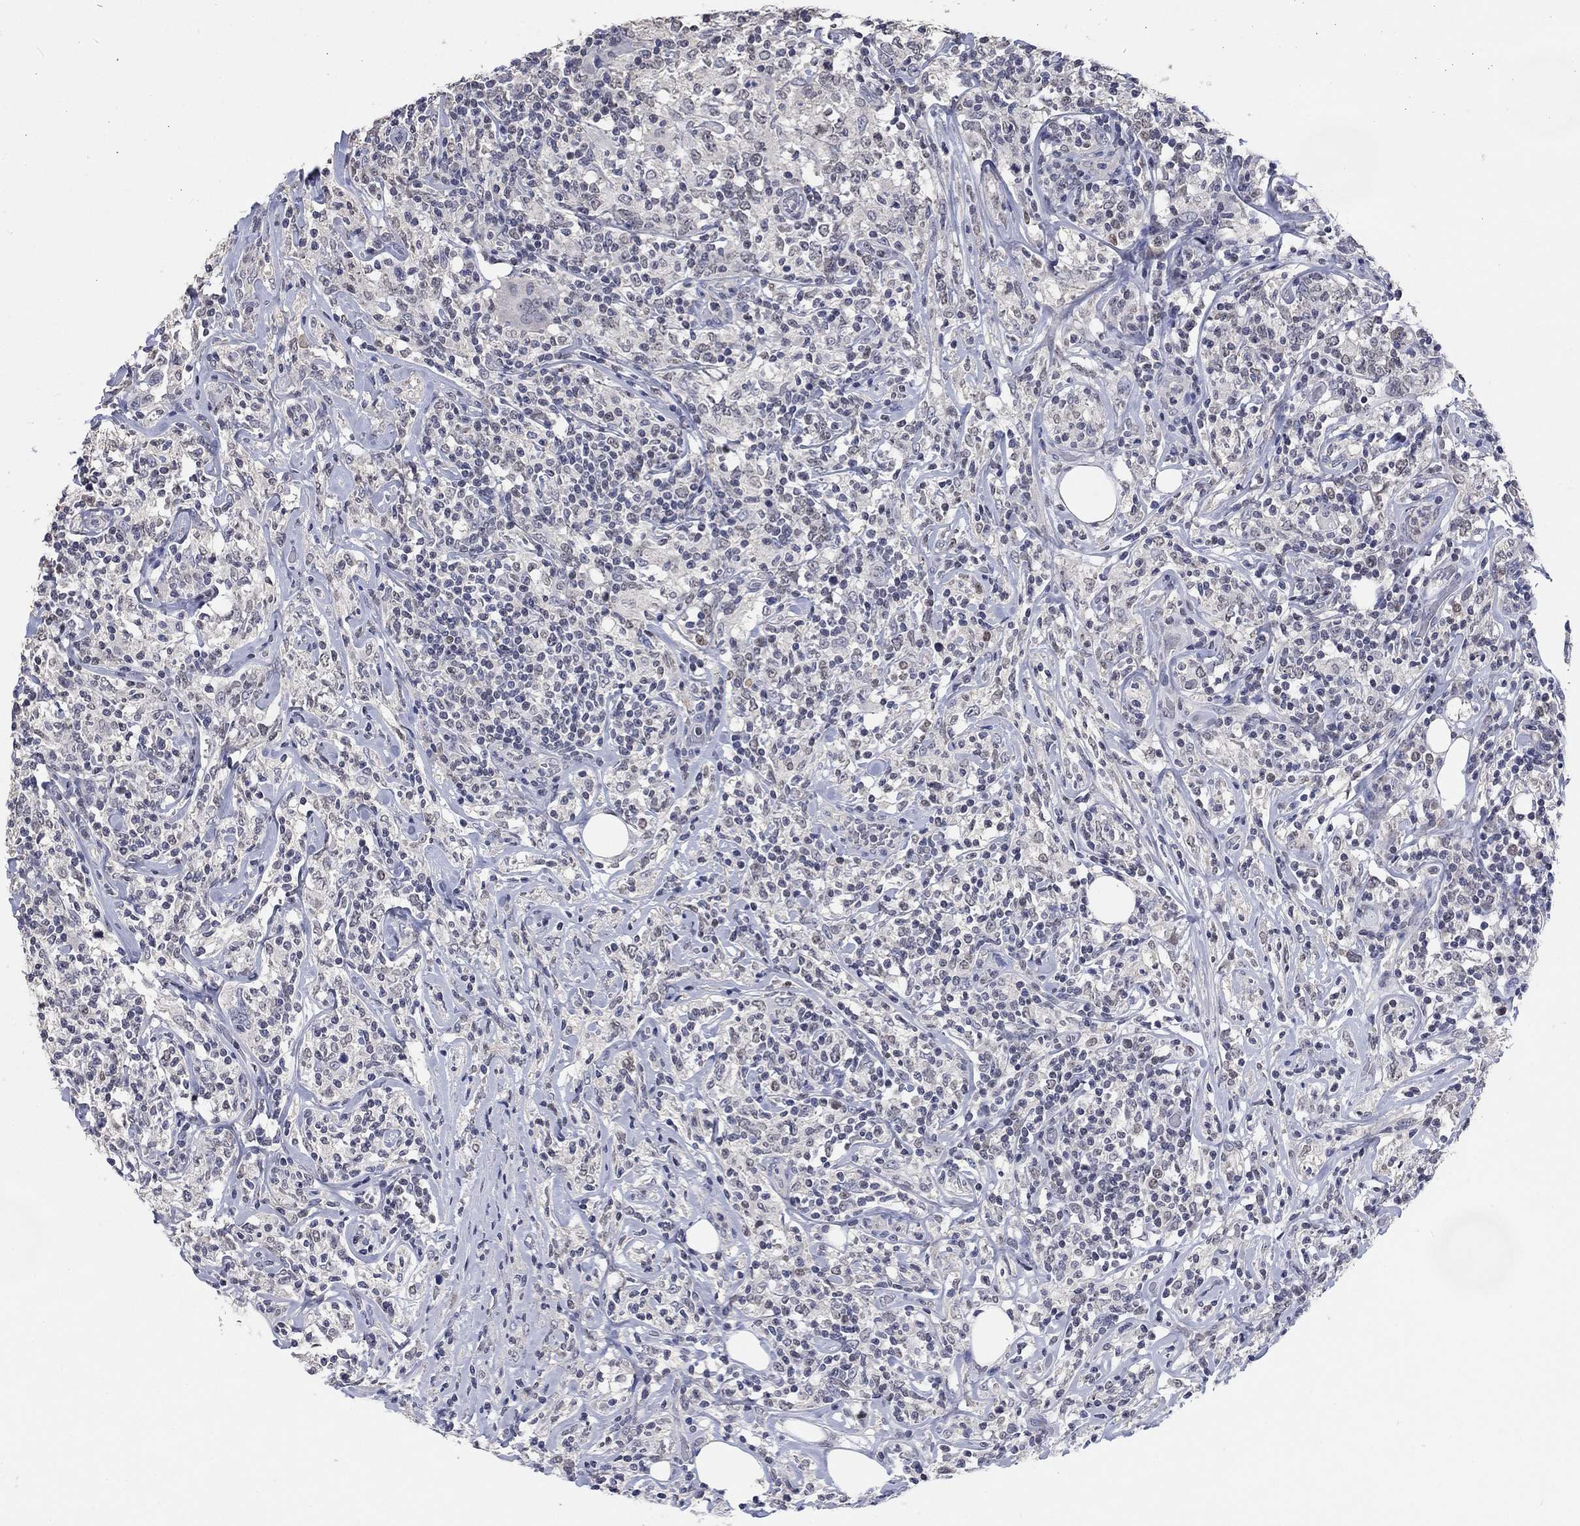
{"staining": {"intensity": "negative", "quantity": "none", "location": "none"}, "tissue": "lymphoma", "cell_type": "Tumor cells", "image_type": "cancer", "snomed": [{"axis": "morphology", "description": "Malignant lymphoma, non-Hodgkin's type, High grade"}, {"axis": "topography", "description": "Lymph node"}], "caption": "Tumor cells show no significant expression in high-grade malignant lymphoma, non-Hodgkin's type.", "gene": "ZBTB18", "patient": {"sex": "female", "age": 84}}